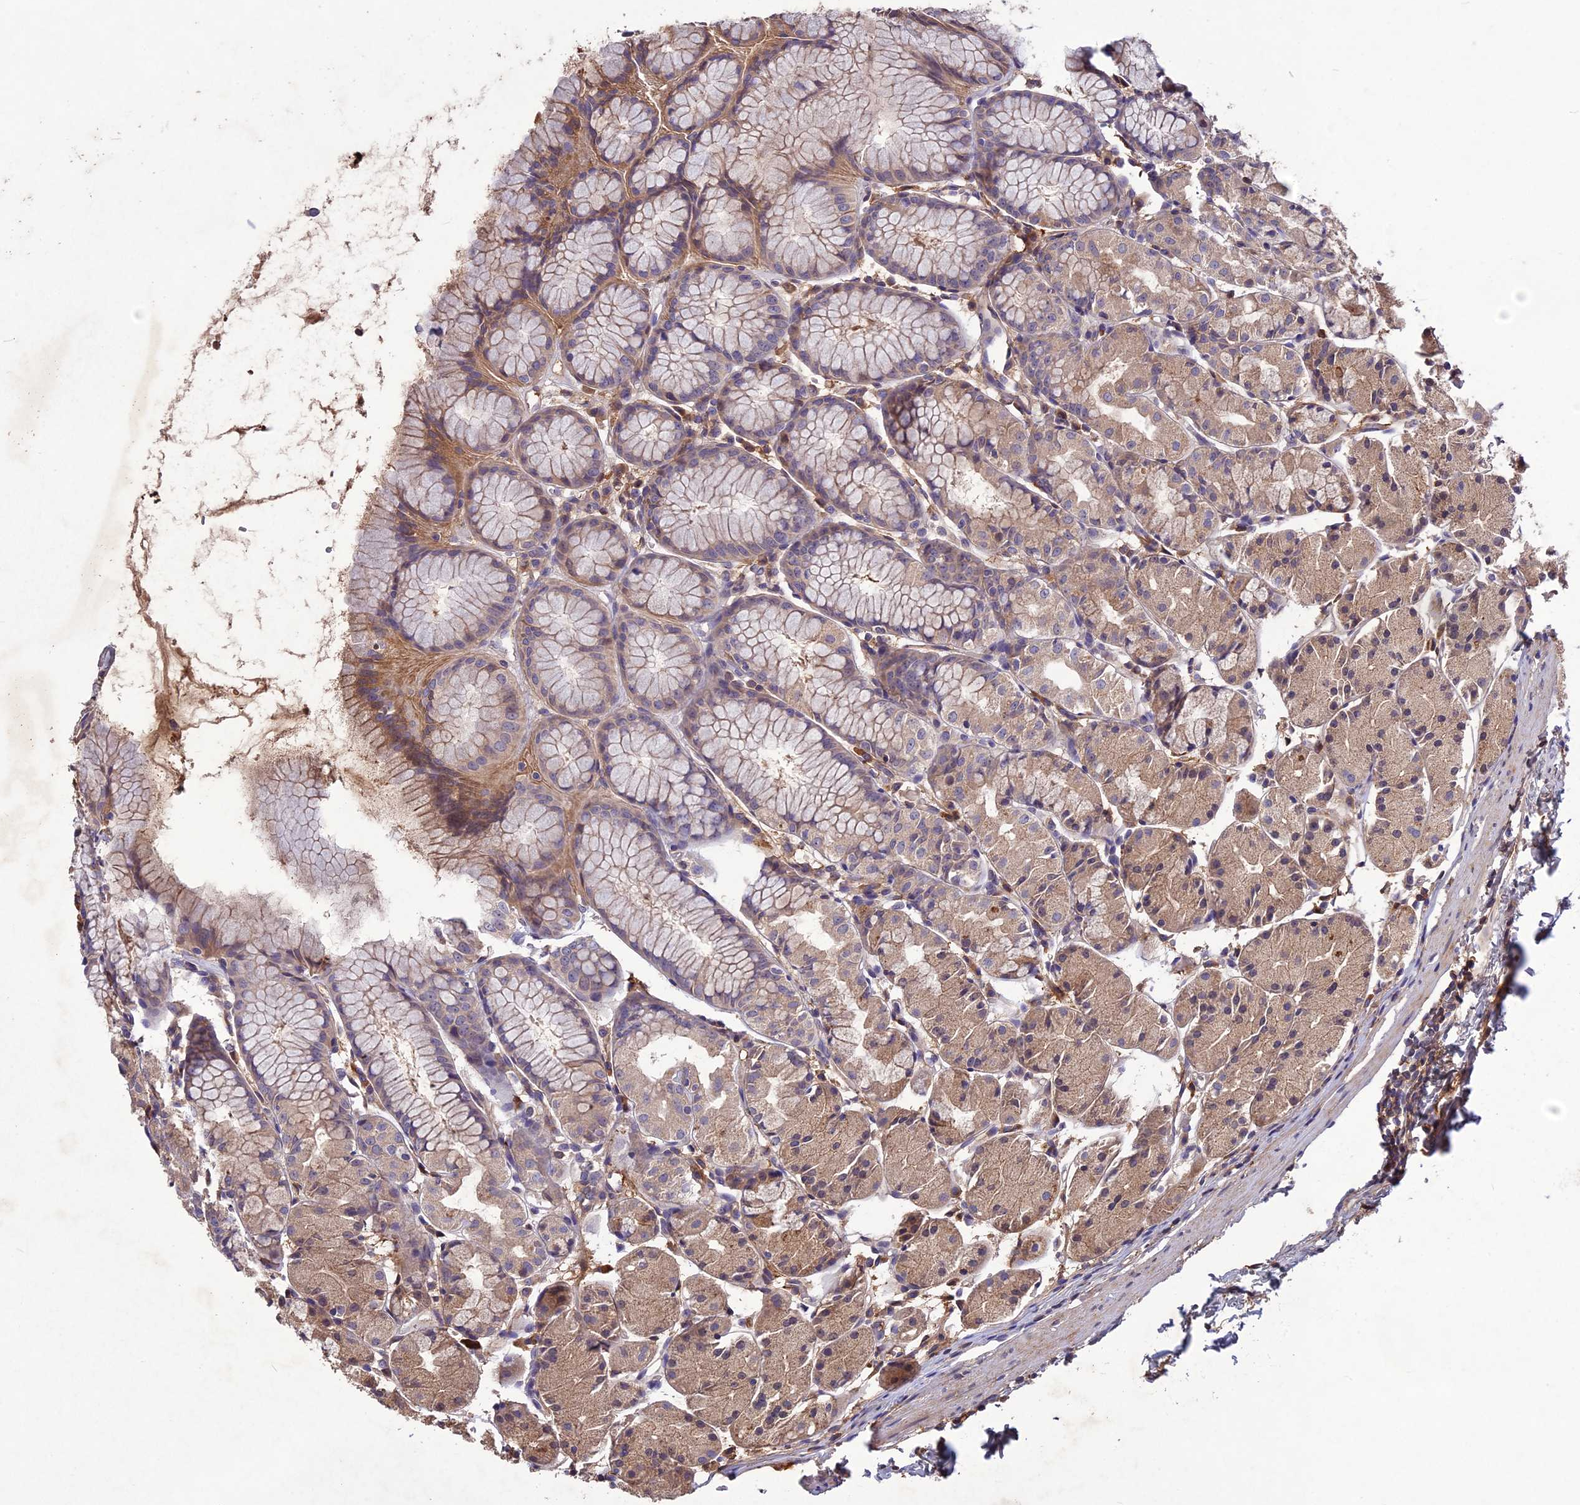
{"staining": {"intensity": "weak", "quantity": ">75%", "location": "cytoplasmic/membranous"}, "tissue": "stomach", "cell_type": "Glandular cells", "image_type": "normal", "snomed": [{"axis": "morphology", "description": "Normal tissue, NOS"}, {"axis": "topography", "description": "Stomach, upper"}], "caption": "An image of stomach stained for a protein demonstrates weak cytoplasmic/membranous brown staining in glandular cells. (DAB (3,3'-diaminobenzidine) IHC, brown staining for protein, blue staining for nuclei).", "gene": "ADO", "patient": {"sex": "male", "age": 47}}